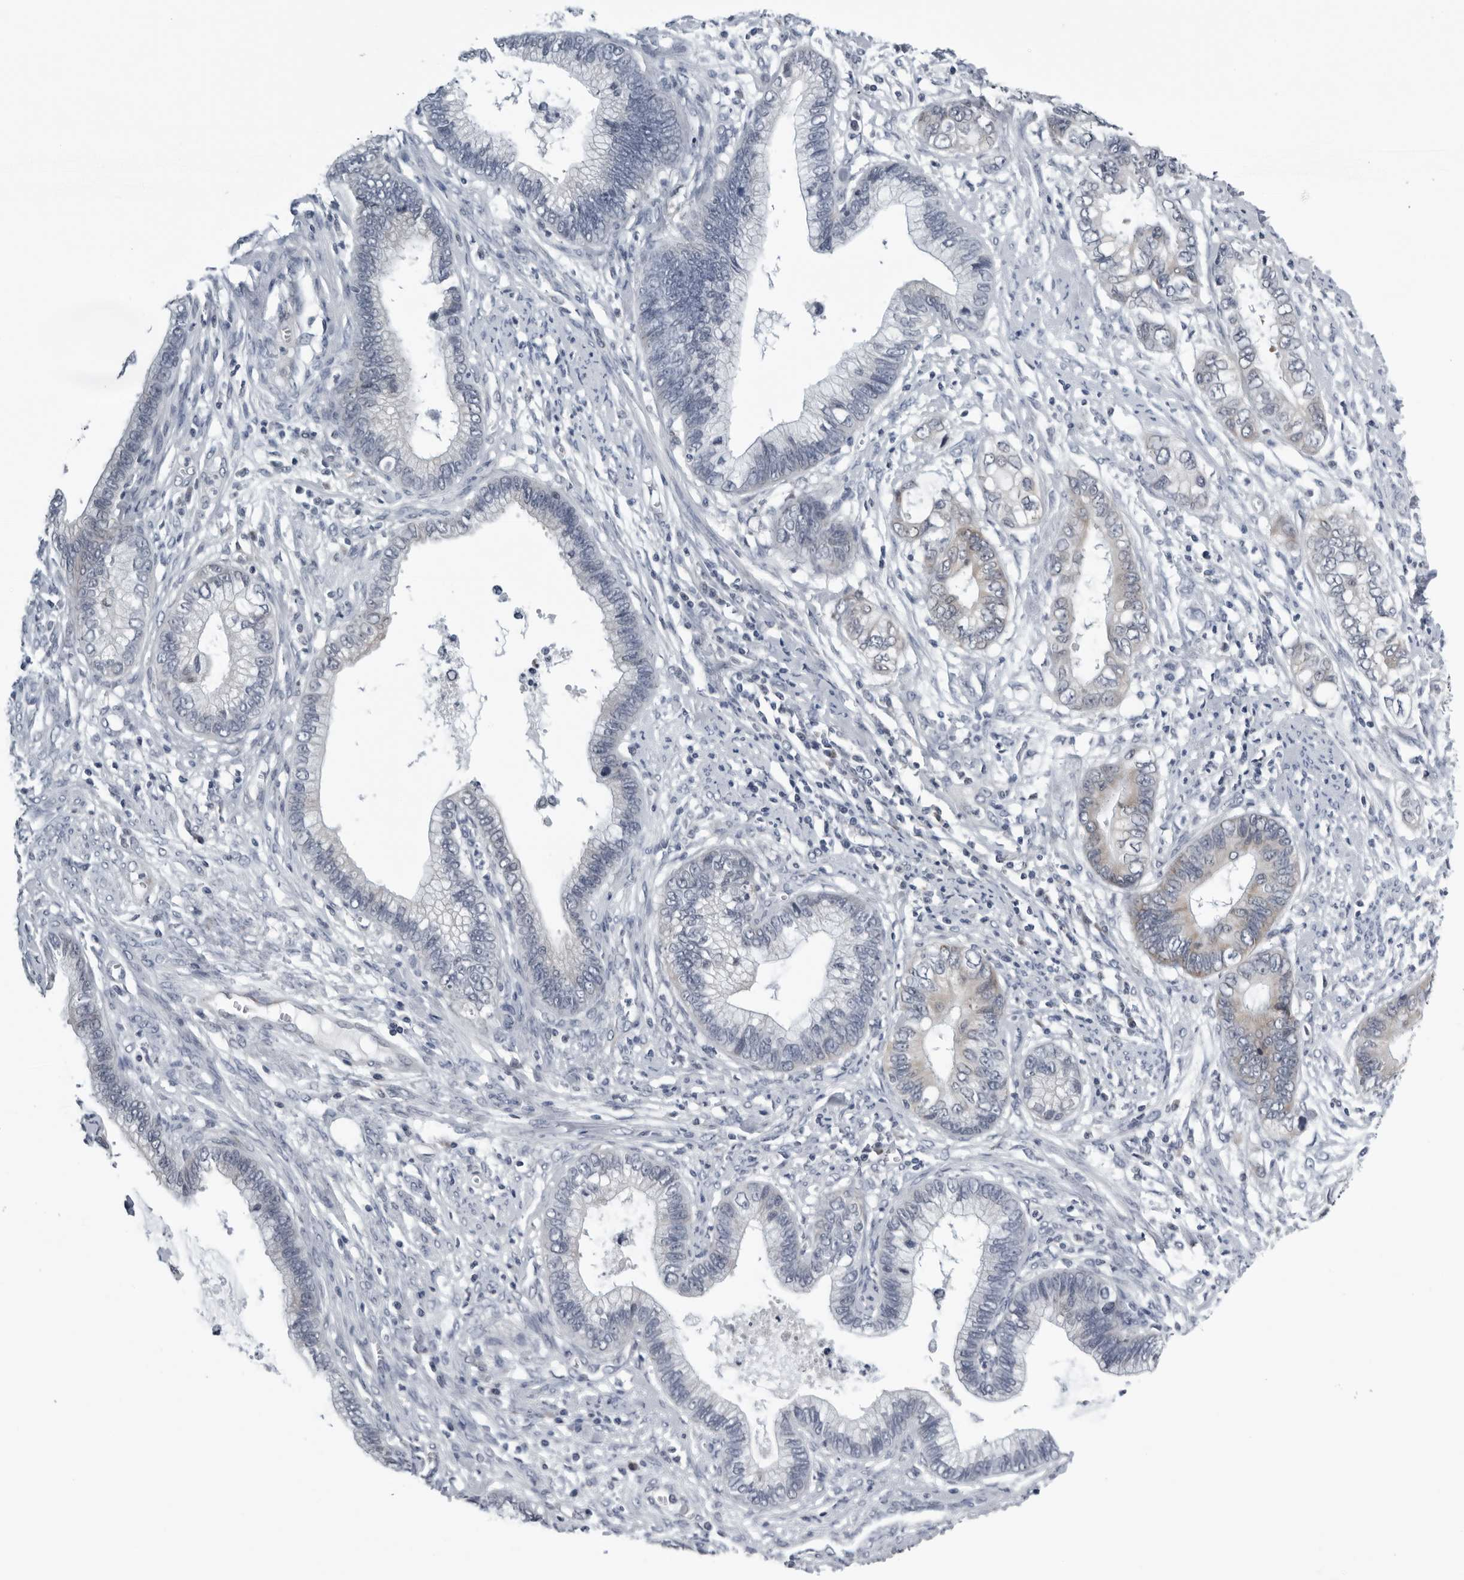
{"staining": {"intensity": "negative", "quantity": "none", "location": "none"}, "tissue": "cervical cancer", "cell_type": "Tumor cells", "image_type": "cancer", "snomed": [{"axis": "morphology", "description": "Adenocarcinoma, NOS"}, {"axis": "topography", "description": "Cervix"}], "caption": "The histopathology image demonstrates no significant staining in tumor cells of cervical cancer. The staining was performed using DAB to visualize the protein expression in brown, while the nuclei were stained in blue with hematoxylin (Magnification: 20x).", "gene": "CPT2", "patient": {"sex": "female", "age": 44}}